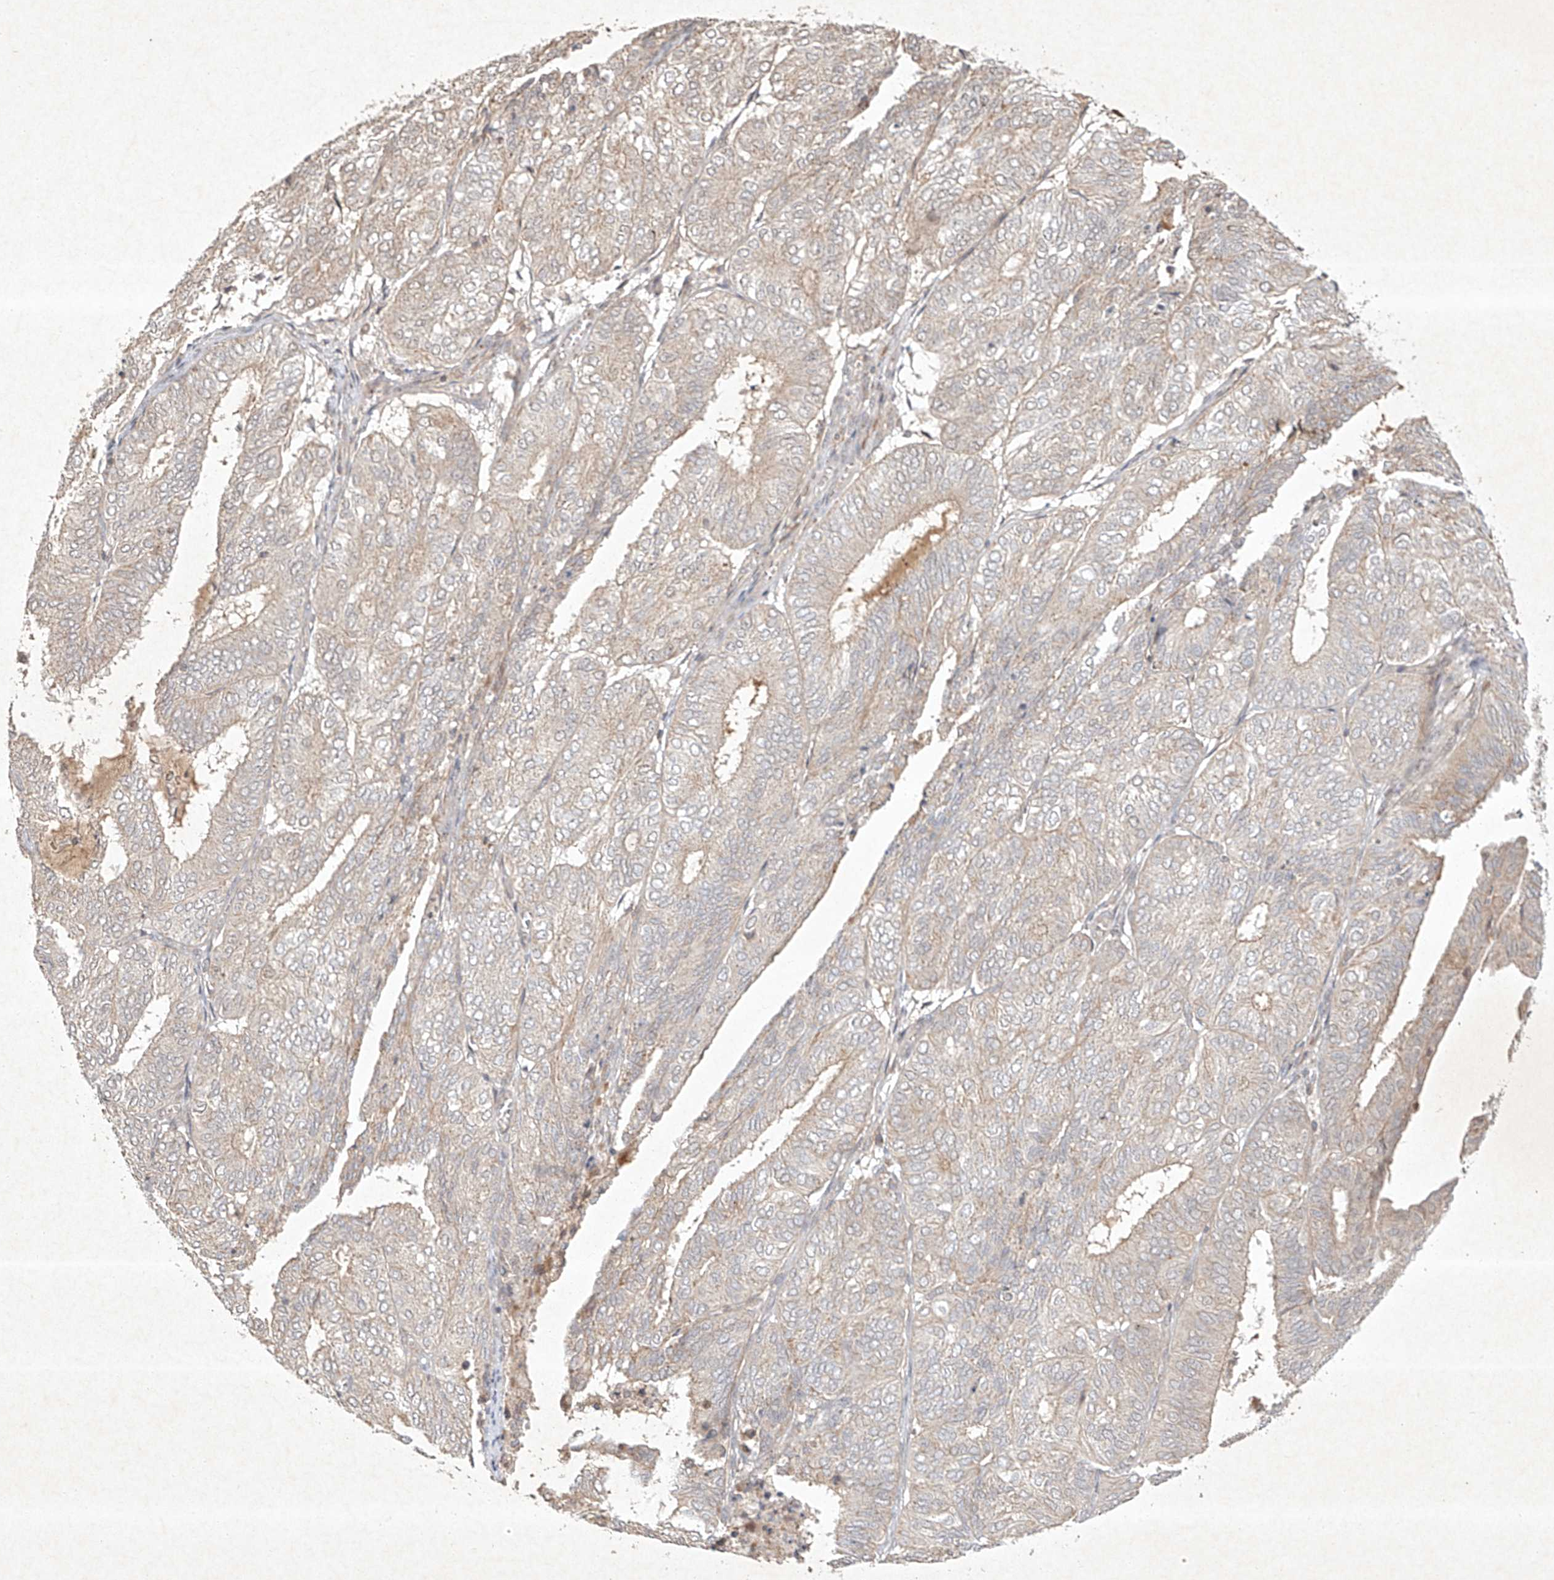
{"staining": {"intensity": "weak", "quantity": "<25%", "location": "cytoplasmic/membranous"}, "tissue": "endometrial cancer", "cell_type": "Tumor cells", "image_type": "cancer", "snomed": [{"axis": "morphology", "description": "Adenocarcinoma, NOS"}, {"axis": "topography", "description": "Uterus"}], "caption": "IHC of endometrial cancer shows no expression in tumor cells.", "gene": "BTRC", "patient": {"sex": "female", "age": 60}}